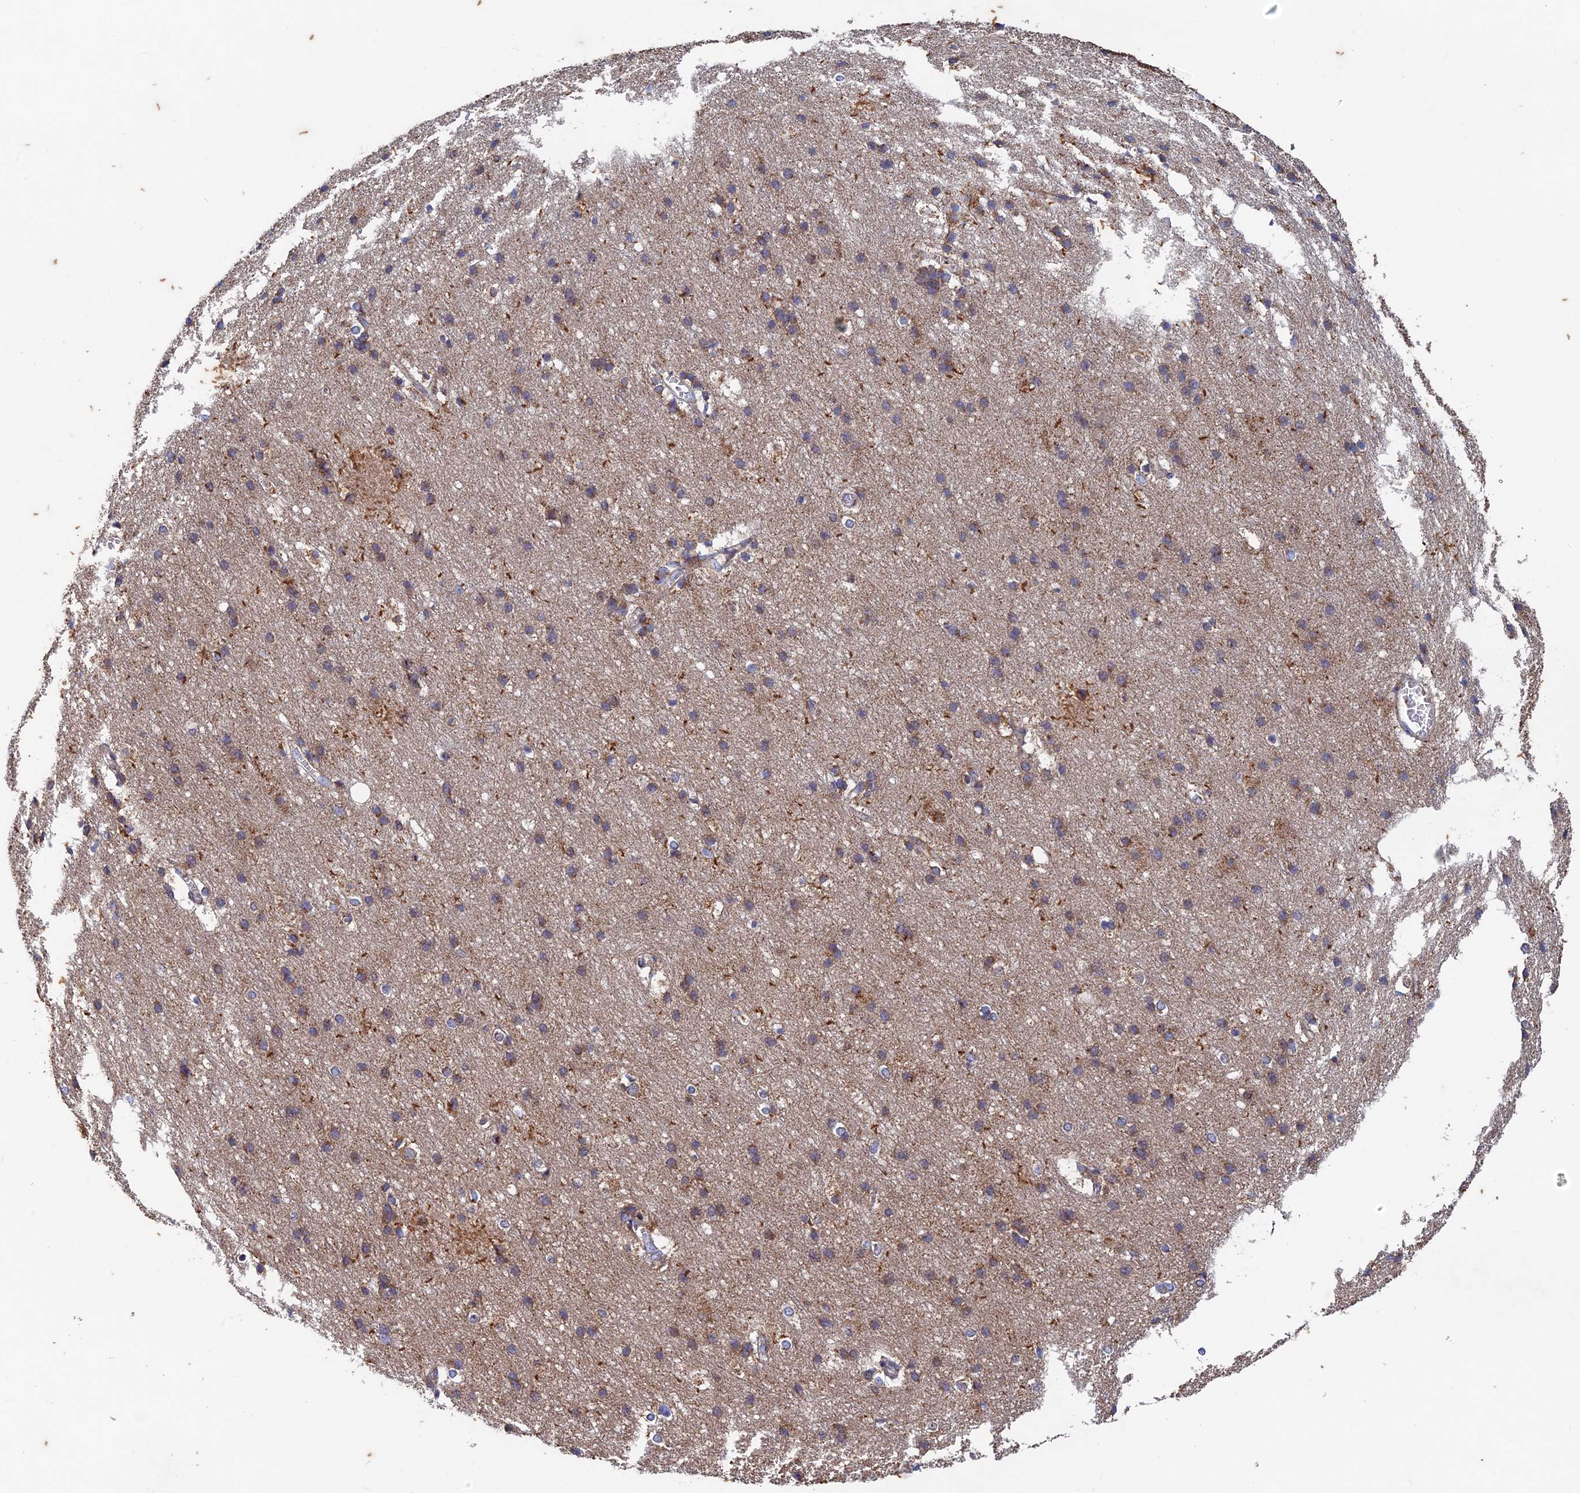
{"staining": {"intensity": "moderate", "quantity": ">75%", "location": "cytoplasmic/membranous"}, "tissue": "cerebral cortex", "cell_type": "Endothelial cells", "image_type": "normal", "snomed": [{"axis": "morphology", "description": "Normal tissue, NOS"}, {"axis": "topography", "description": "Cerebral cortex"}], "caption": "Endothelial cells exhibit medium levels of moderate cytoplasmic/membranous staining in approximately >75% of cells in benign cerebral cortex.", "gene": "AP4S1", "patient": {"sex": "male", "age": 54}}